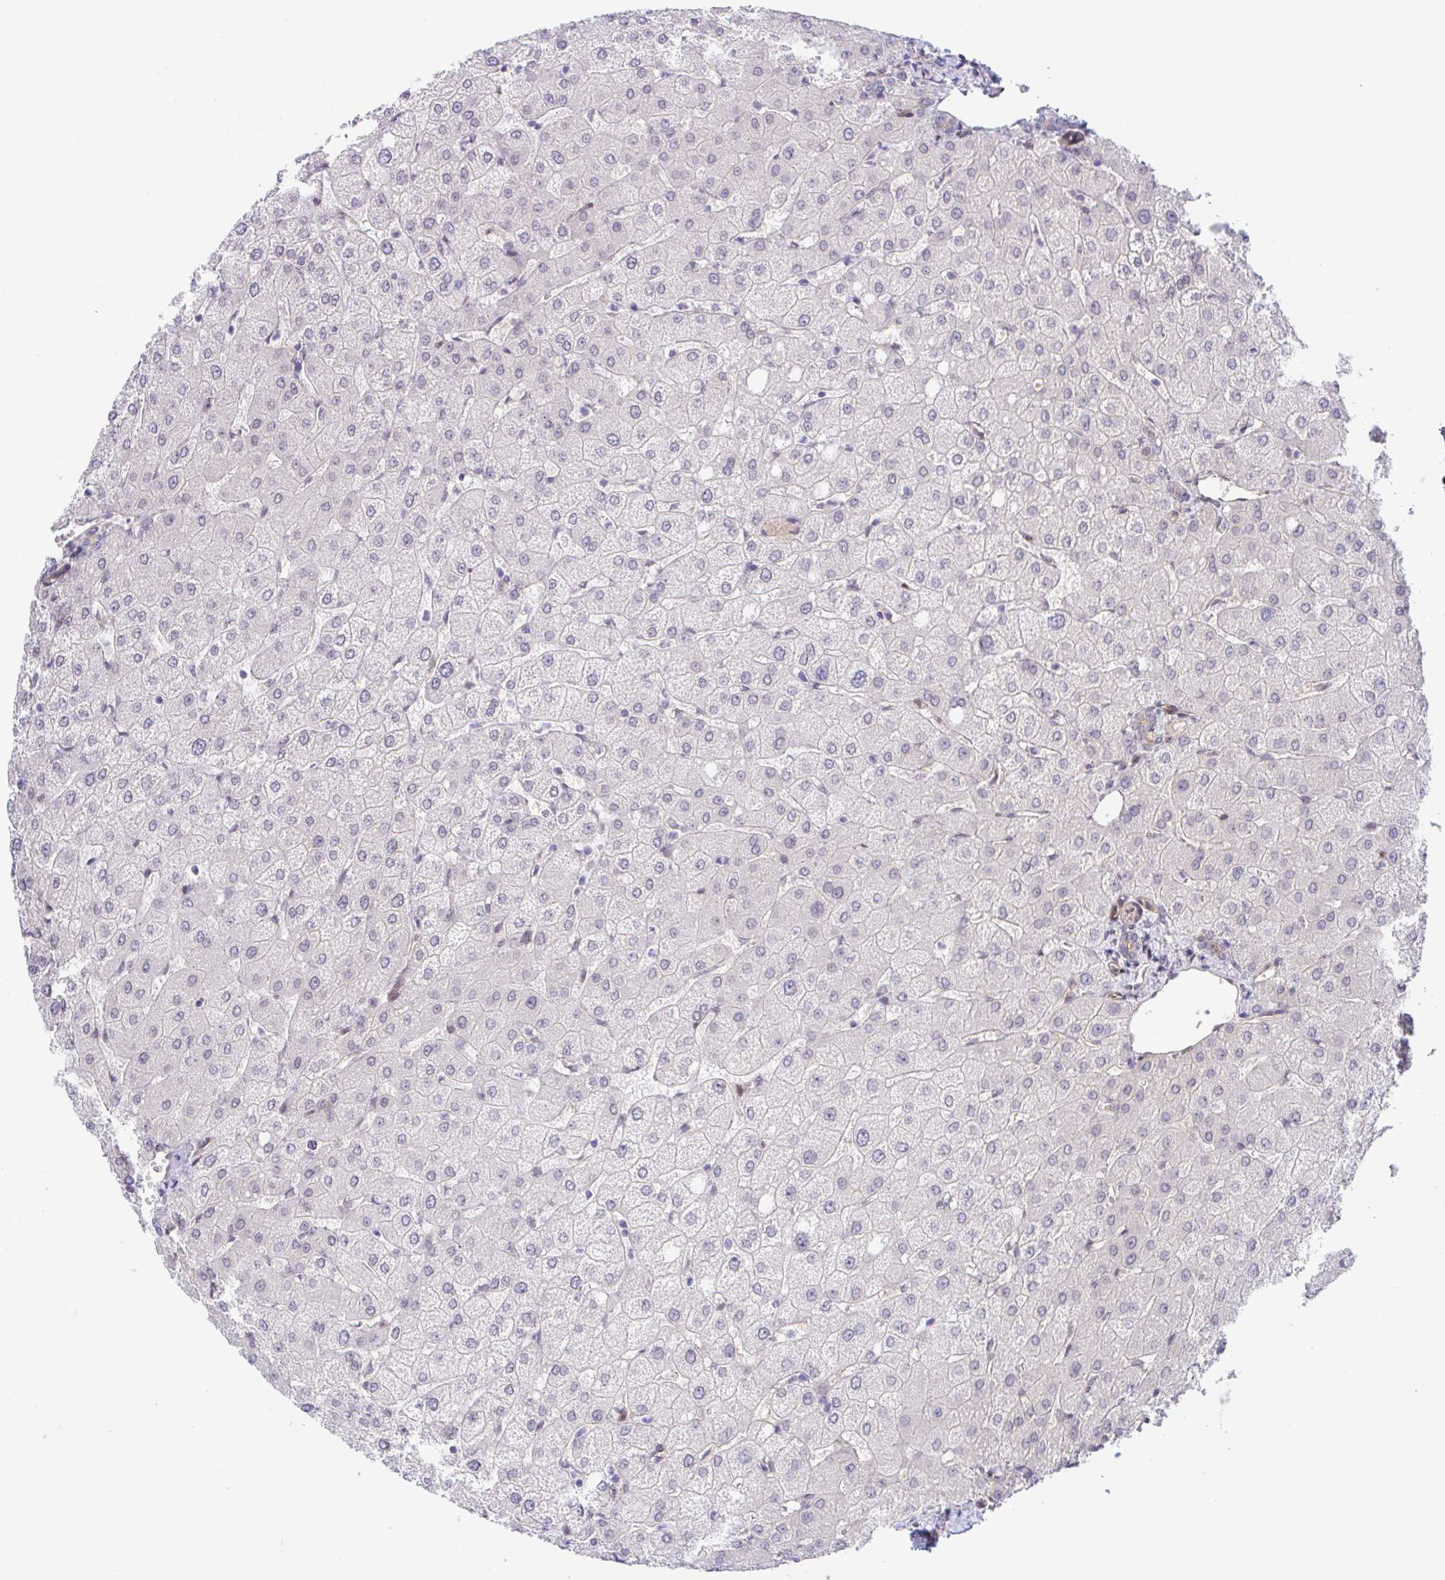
{"staining": {"intensity": "negative", "quantity": "none", "location": "none"}, "tissue": "liver", "cell_type": "Cholangiocytes", "image_type": "normal", "snomed": [{"axis": "morphology", "description": "Normal tissue, NOS"}, {"axis": "topography", "description": "Liver"}], "caption": "A photomicrograph of human liver is negative for staining in cholangiocytes. (Immunohistochemistry, brightfield microscopy, high magnification).", "gene": "ZBED3", "patient": {"sex": "female", "age": 54}}